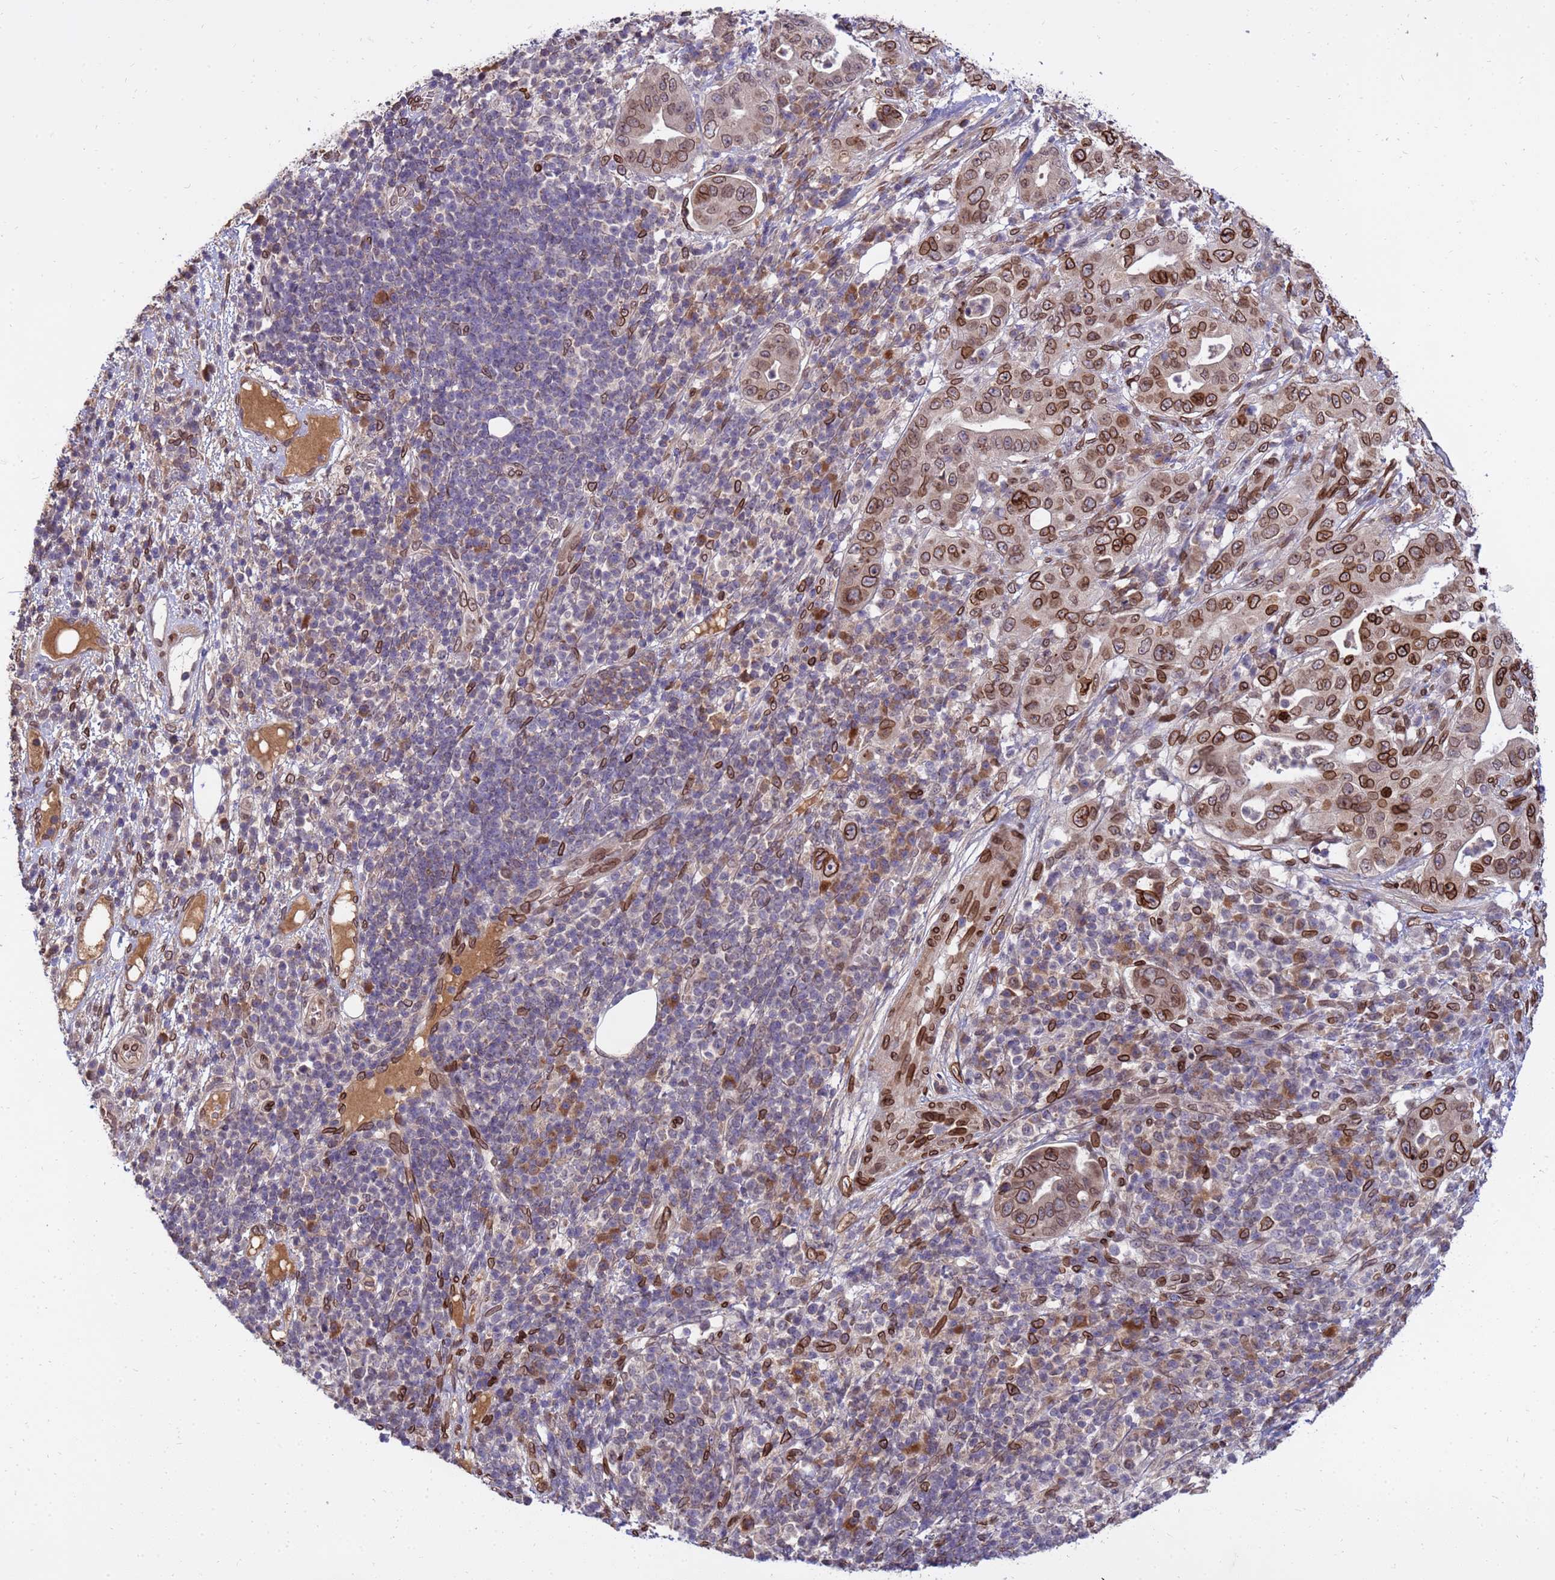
{"staining": {"intensity": "strong", "quantity": ">75%", "location": "cytoplasmic/membranous,nuclear"}, "tissue": "pancreatic cancer", "cell_type": "Tumor cells", "image_type": "cancer", "snomed": [{"axis": "morphology", "description": "Normal tissue, NOS"}, {"axis": "morphology", "description": "Adenocarcinoma, NOS"}, {"axis": "topography", "description": "Lymph node"}, {"axis": "topography", "description": "Pancreas"}], "caption": "Protein staining of pancreatic cancer tissue exhibits strong cytoplasmic/membranous and nuclear expression in about >75% of tumor cells.", "gene": "GPR135", "patient": {"sex": "female", "age": 67}}